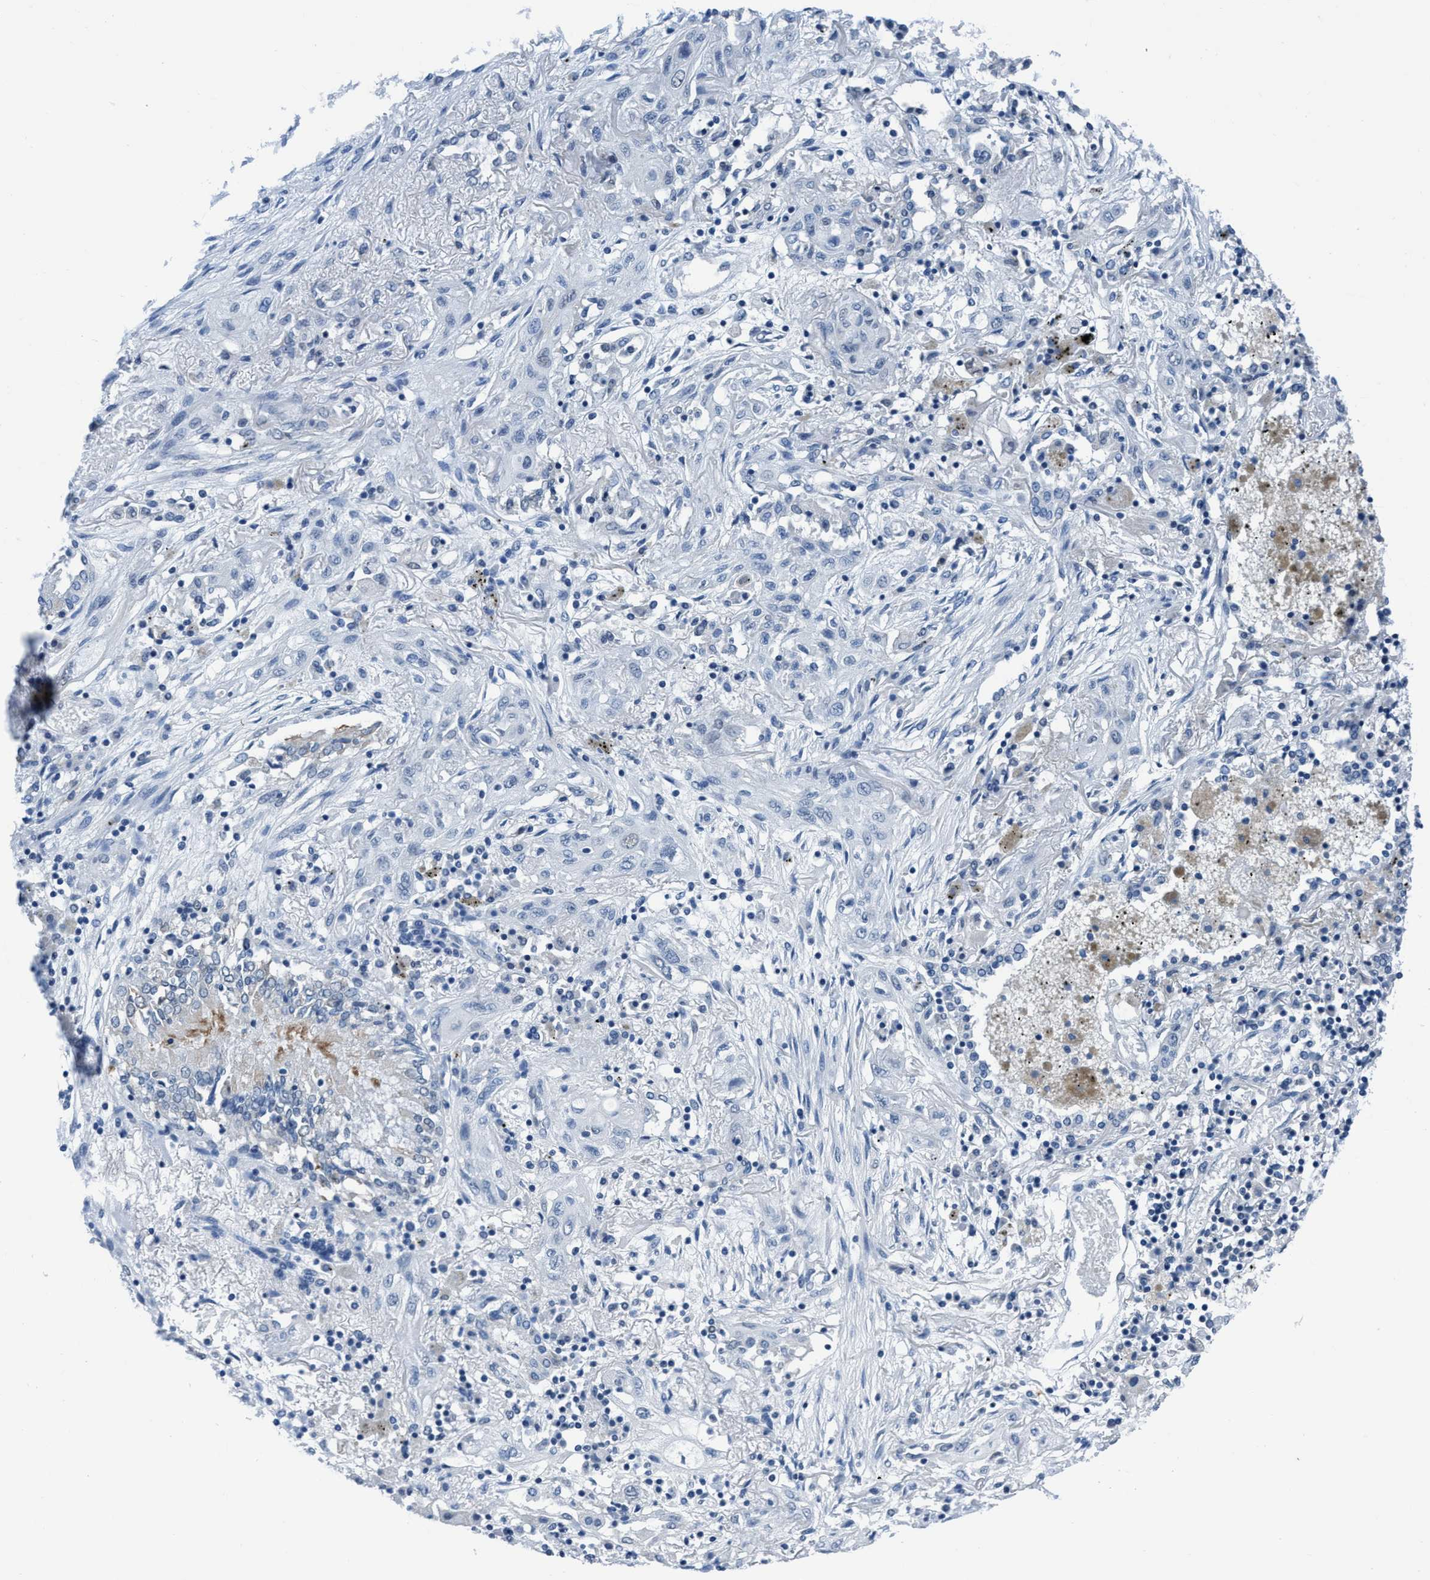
{"staining": {"intensity": "negative", "quantity": "none", "location": "none"}, "tissue": "lung cancer", "cell_type": "Tumor cells", "image_type": "cancer", "snomed": [{"axis": "morphology", "description": "Squamous cell carcinoma, NOS"}, {"axis": "topography", "description": "Lung"}], "caption": "Immunohistochemical staining of human lung squamous cell carcinoma shows no significant expression in tumor cells.", "gene": "DNAI1", "patient": {"sex": "female", "age": 47}}